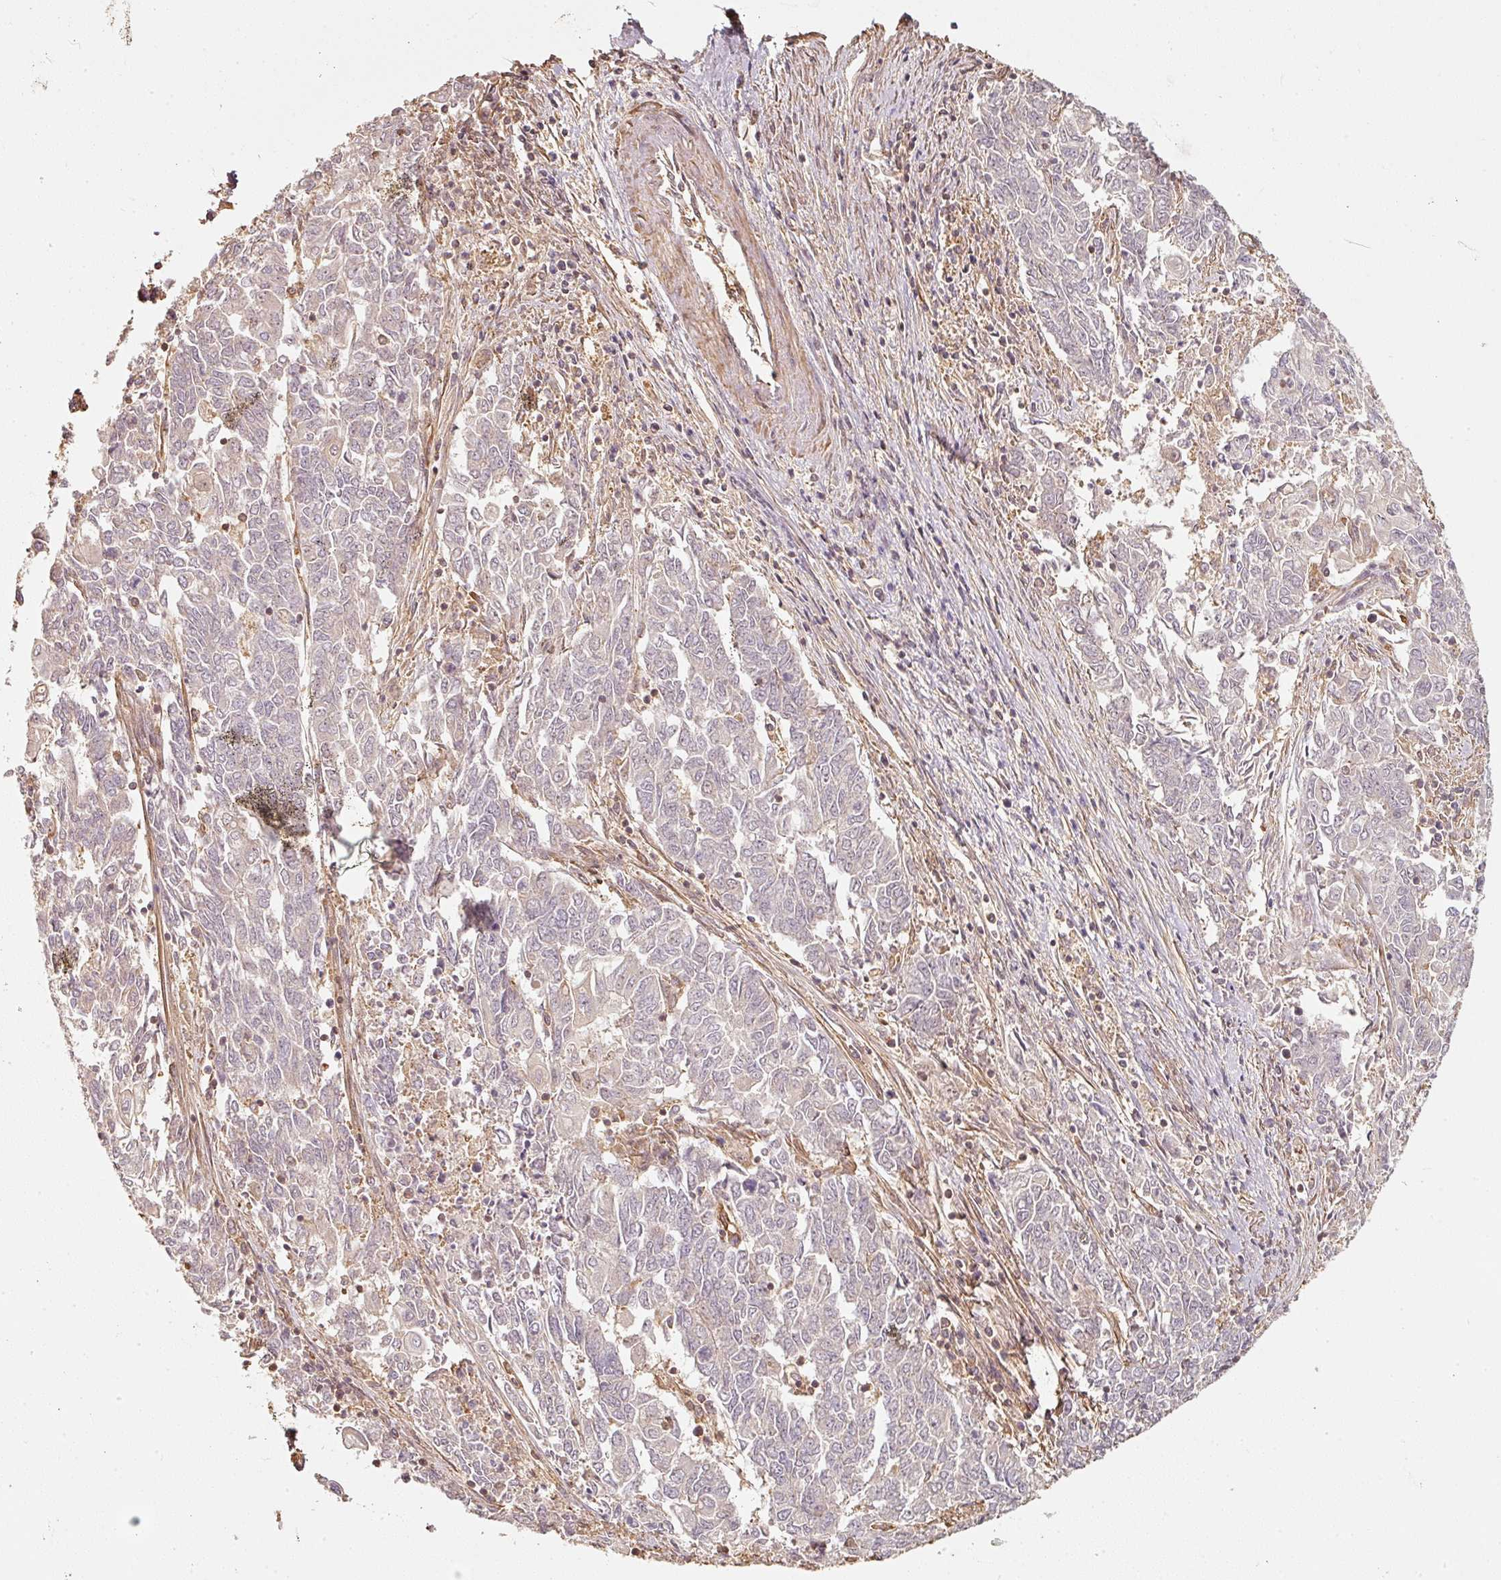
{"staining": {"intensity": "weak", "quantity": "<25%", "location": "cytoplasmic/membranous"}, "tissue": "endometrial cancer", "cell_type": "Tumor cells", "image_type": "cancer", "snomed": [{"axis": "morphology", "description": "Adenocarcinoma, NOS"}, {"axis": "topography", "description": "Endometrium"}], "caption": "An immunohistochemistry (IHC) image of endometrial cancer (adenocarcinoma) is shown. There is no staining in tumor cells of endometrial cancer (adenocarcinoma).", "gene": "CEP95", "patient": {"sex": "female", "age": 54}}